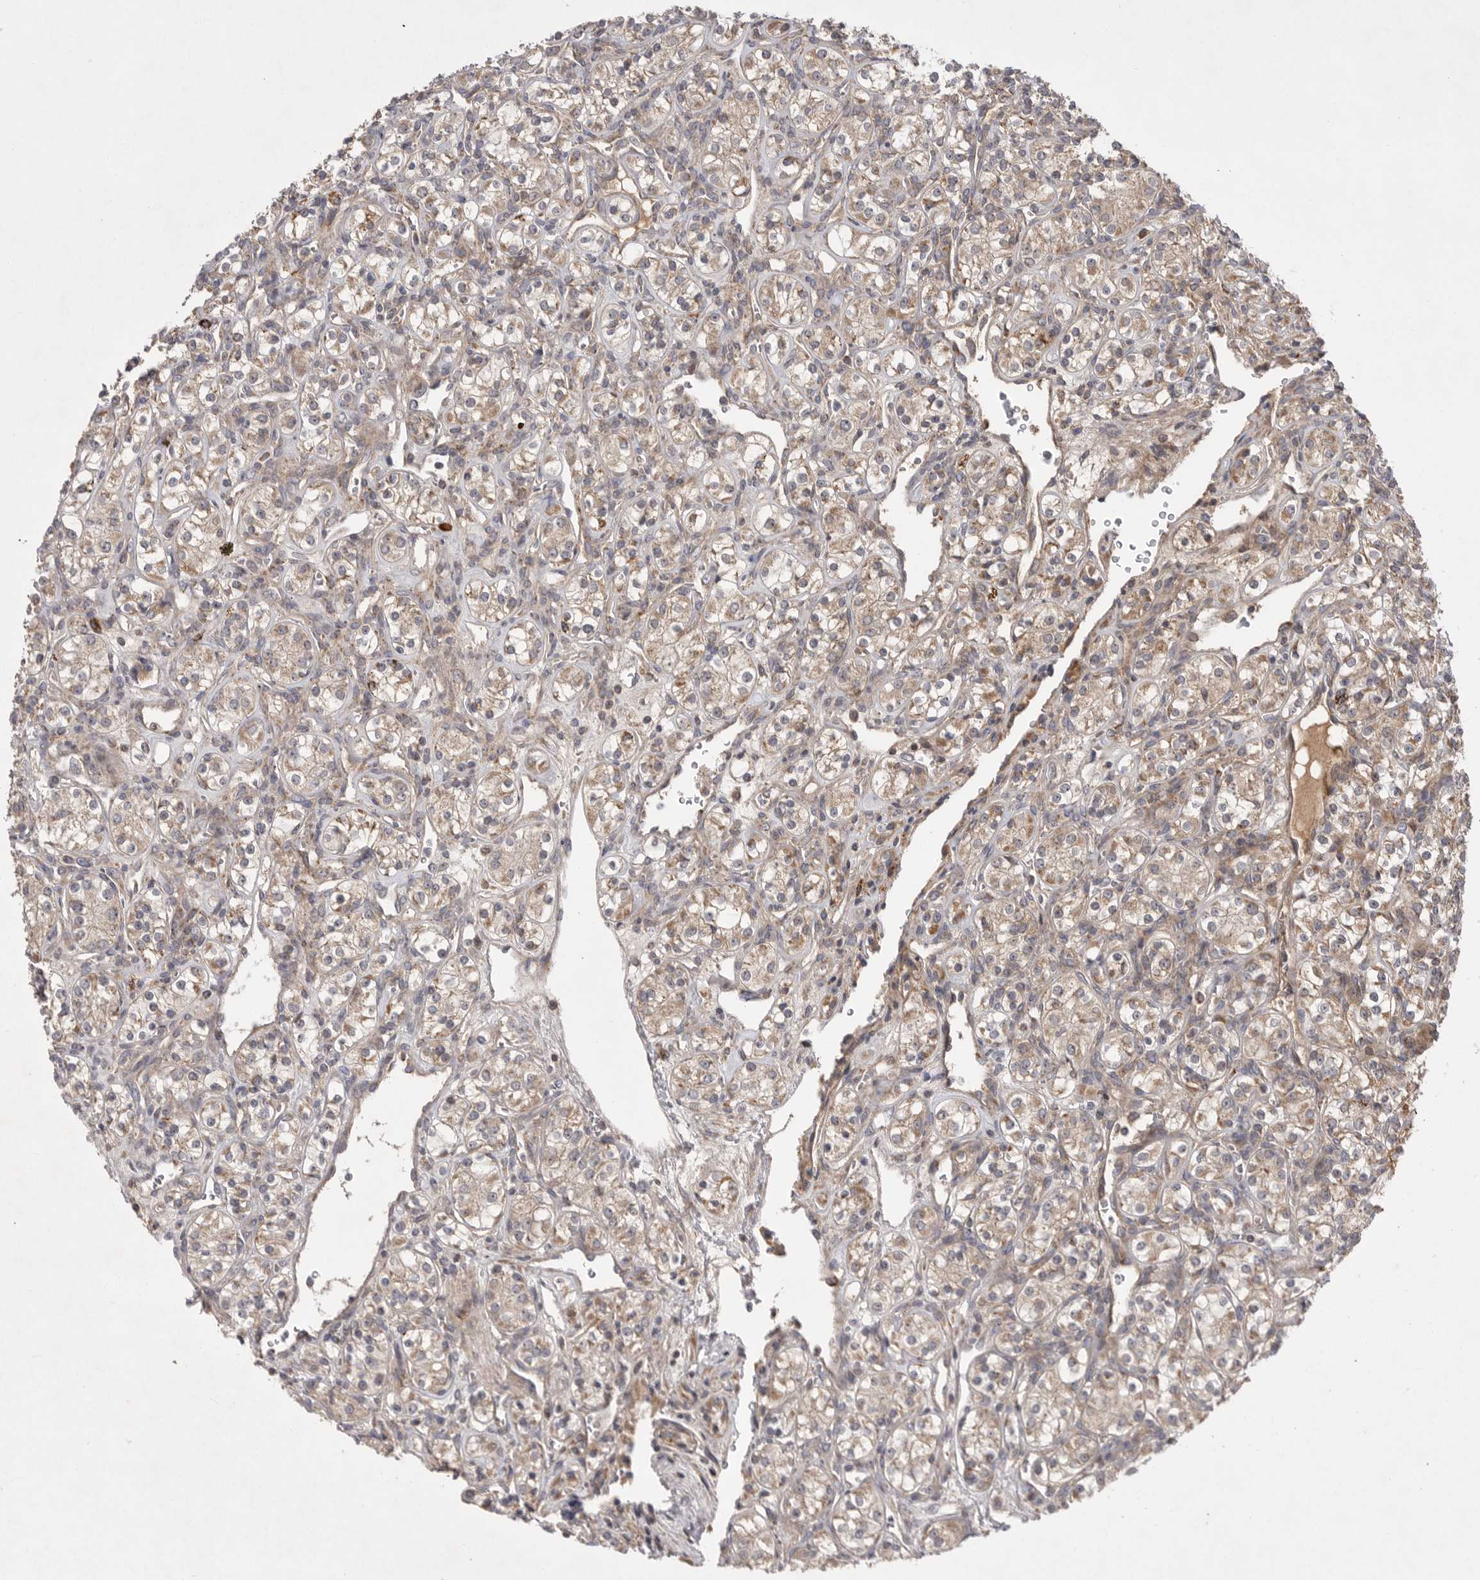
{"staining": {"intensity": "weak", "quantity": ">75%", "location": "cytoplasmic/membranous"}, "tissue": "renal cancer", "cell_type": "Tumor cells", "image_type": "cancer", "snomed": [{"axis": "morphology", "description": "Adenocarcinoma, NOS"}, {"axis": "topography", "description": "Kidney"}], "caption": "Renal adenocarcinoma tissue exhibits weak cytoplasmic/membranous staining in approximately >75% of tumor cells, visualized by immunohistochemistry.", "gene": "KYAT3", "patient": {"sex": "male", "age": 77}}